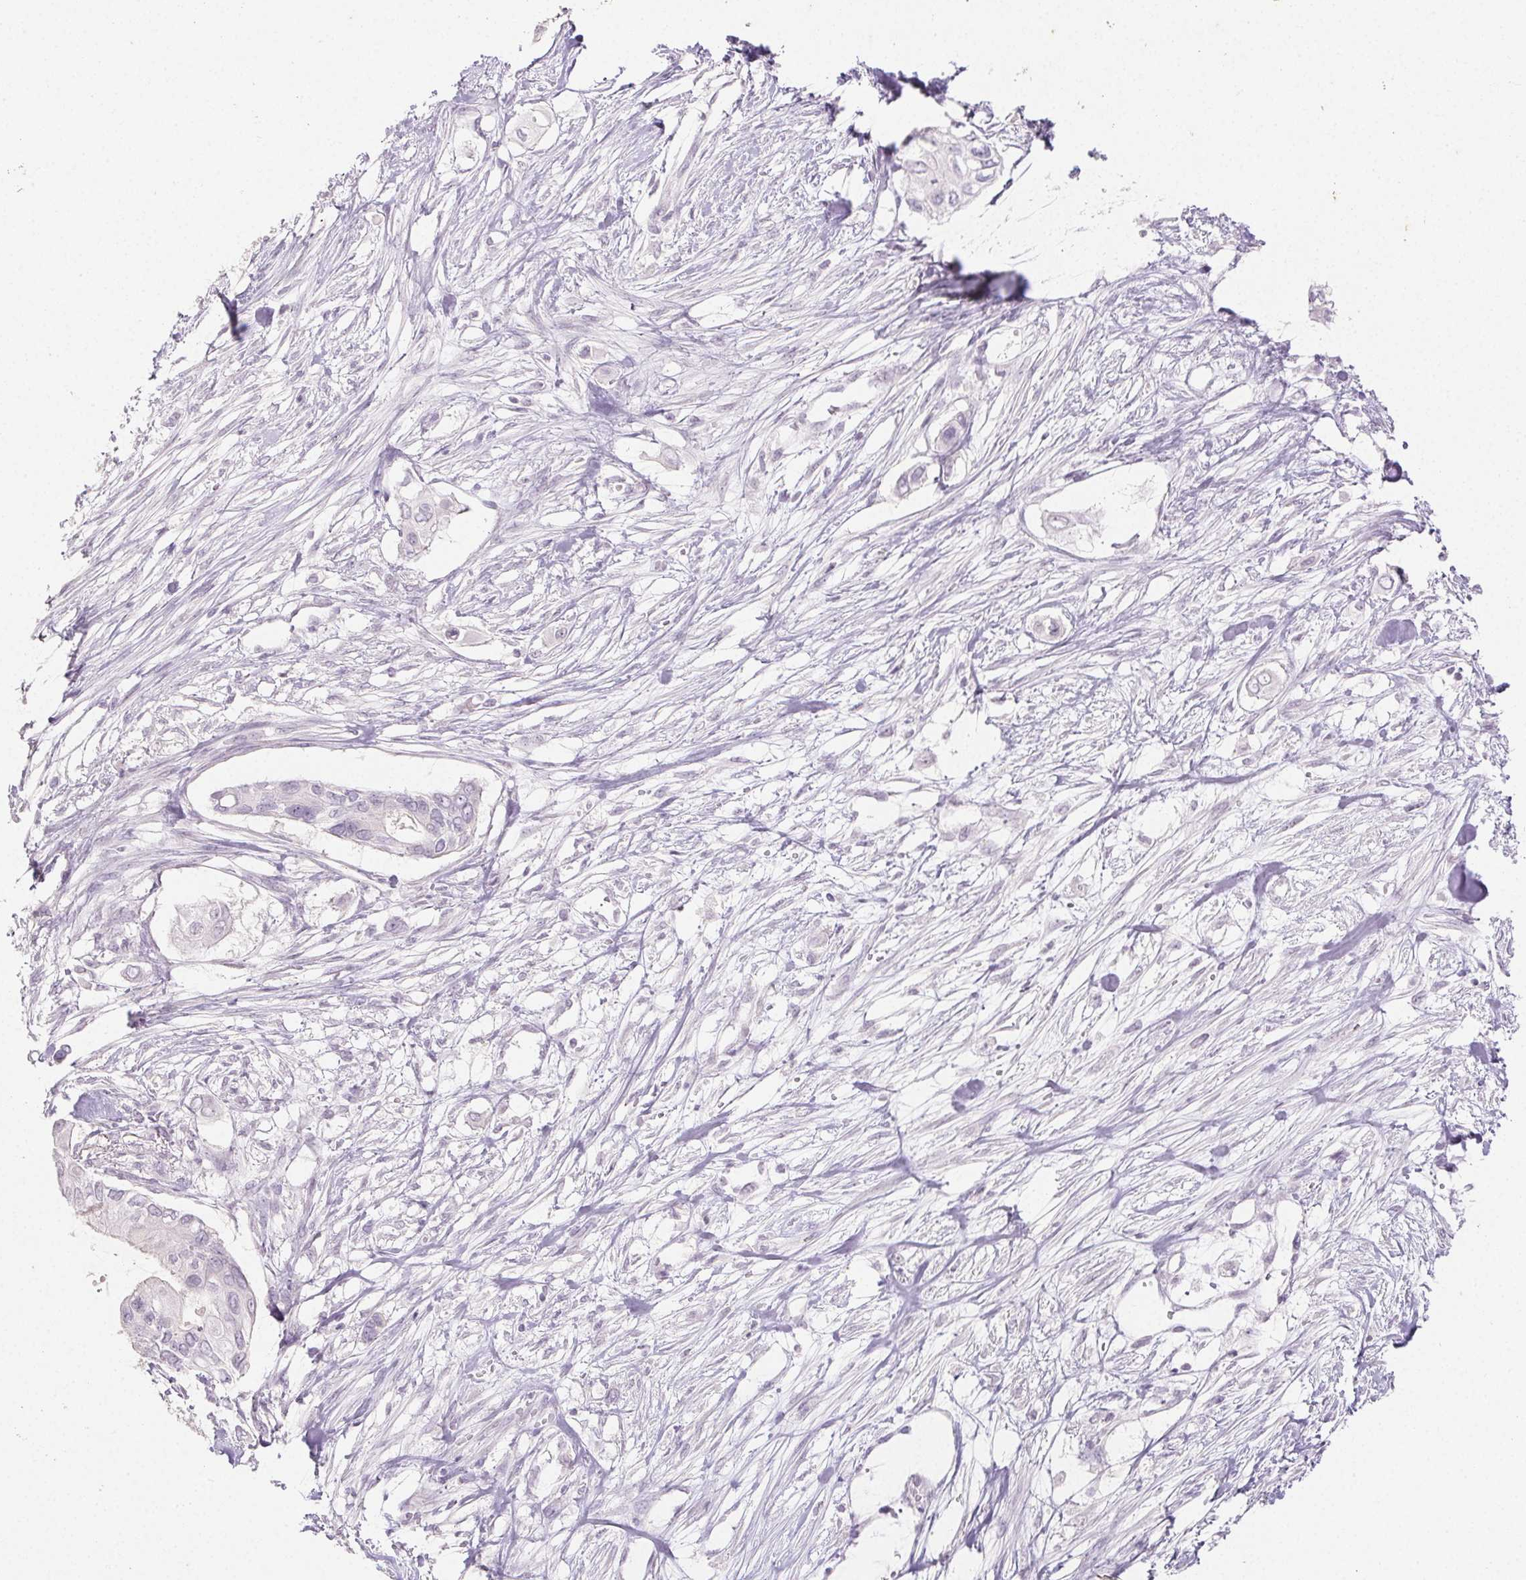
{"staining": {"intensity": "negative", "quantity": "none", "location": "none"}, "tissue": "pancreatic cancer", "cell_type": "Tumor cells", "image_type": "cancer", "snomed": [{"axis": "morphology", "description": "Adenocarcinoma, NOS"}, {"axis": "topography", "description": "Pancreas"}], "caption": "DAB immunohistochemical staining of human pancreatic cancer shows no significant staining in tumor cells.", "gene": "PI3", "patient": {"sex": "female", "age": 63}}